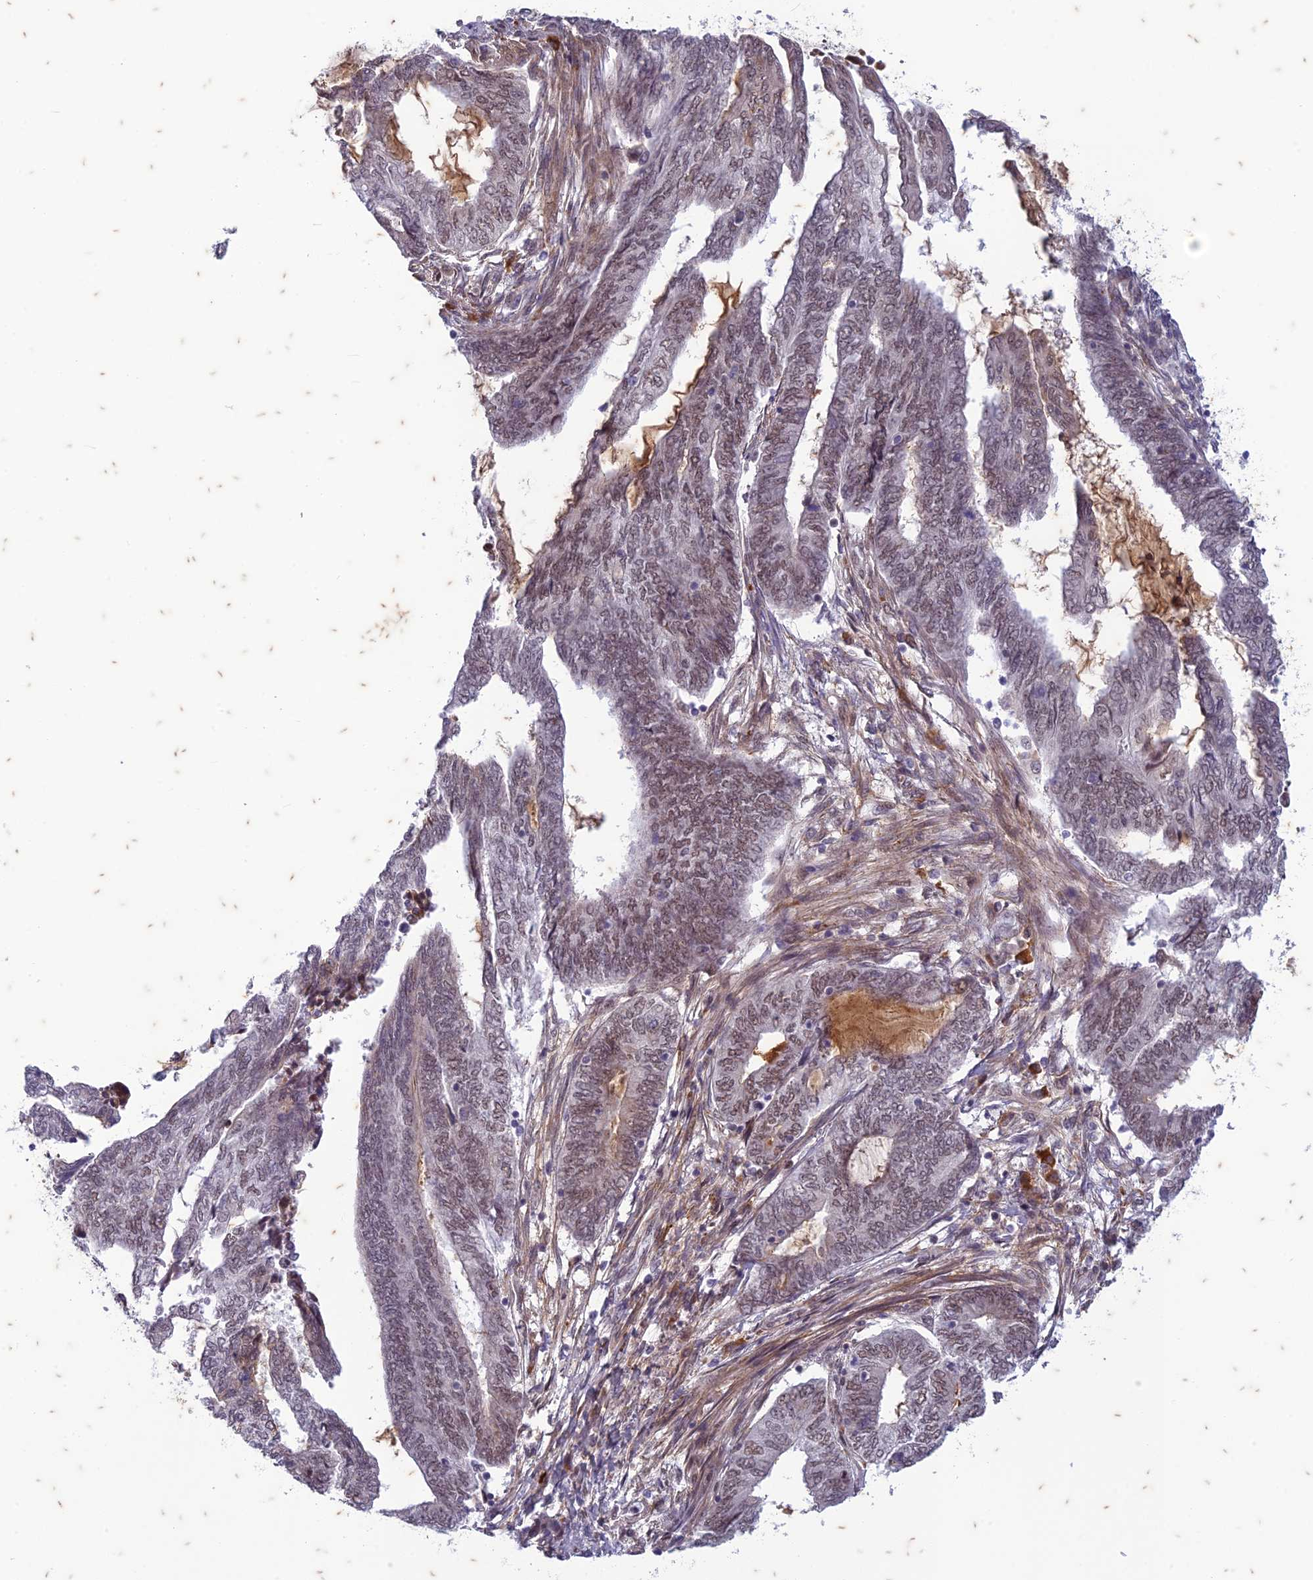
{"staining": {"intensity": "weak", "quantity": ">75%", "location": "nuclear"}, "tissue": "endometrial cancer", "cell_type": "Tumor cells", "image_type": "cancer", "snomed": [{"axis": "morphology", "description": "Adenocarcinoma, NOS"}, {"axis": "topography", "description": "Uterus"}, {"axis": "topography", "description": "Endometrium"}], "caption": "Tumor cells show low levels of weak nuclear staining in approximately >75% of cells in adenocarcinoma (endometrial). Nuclei are stained in blue.", "gene": "PABPN1L", "patient": {"sex": "female", "age": 70}}